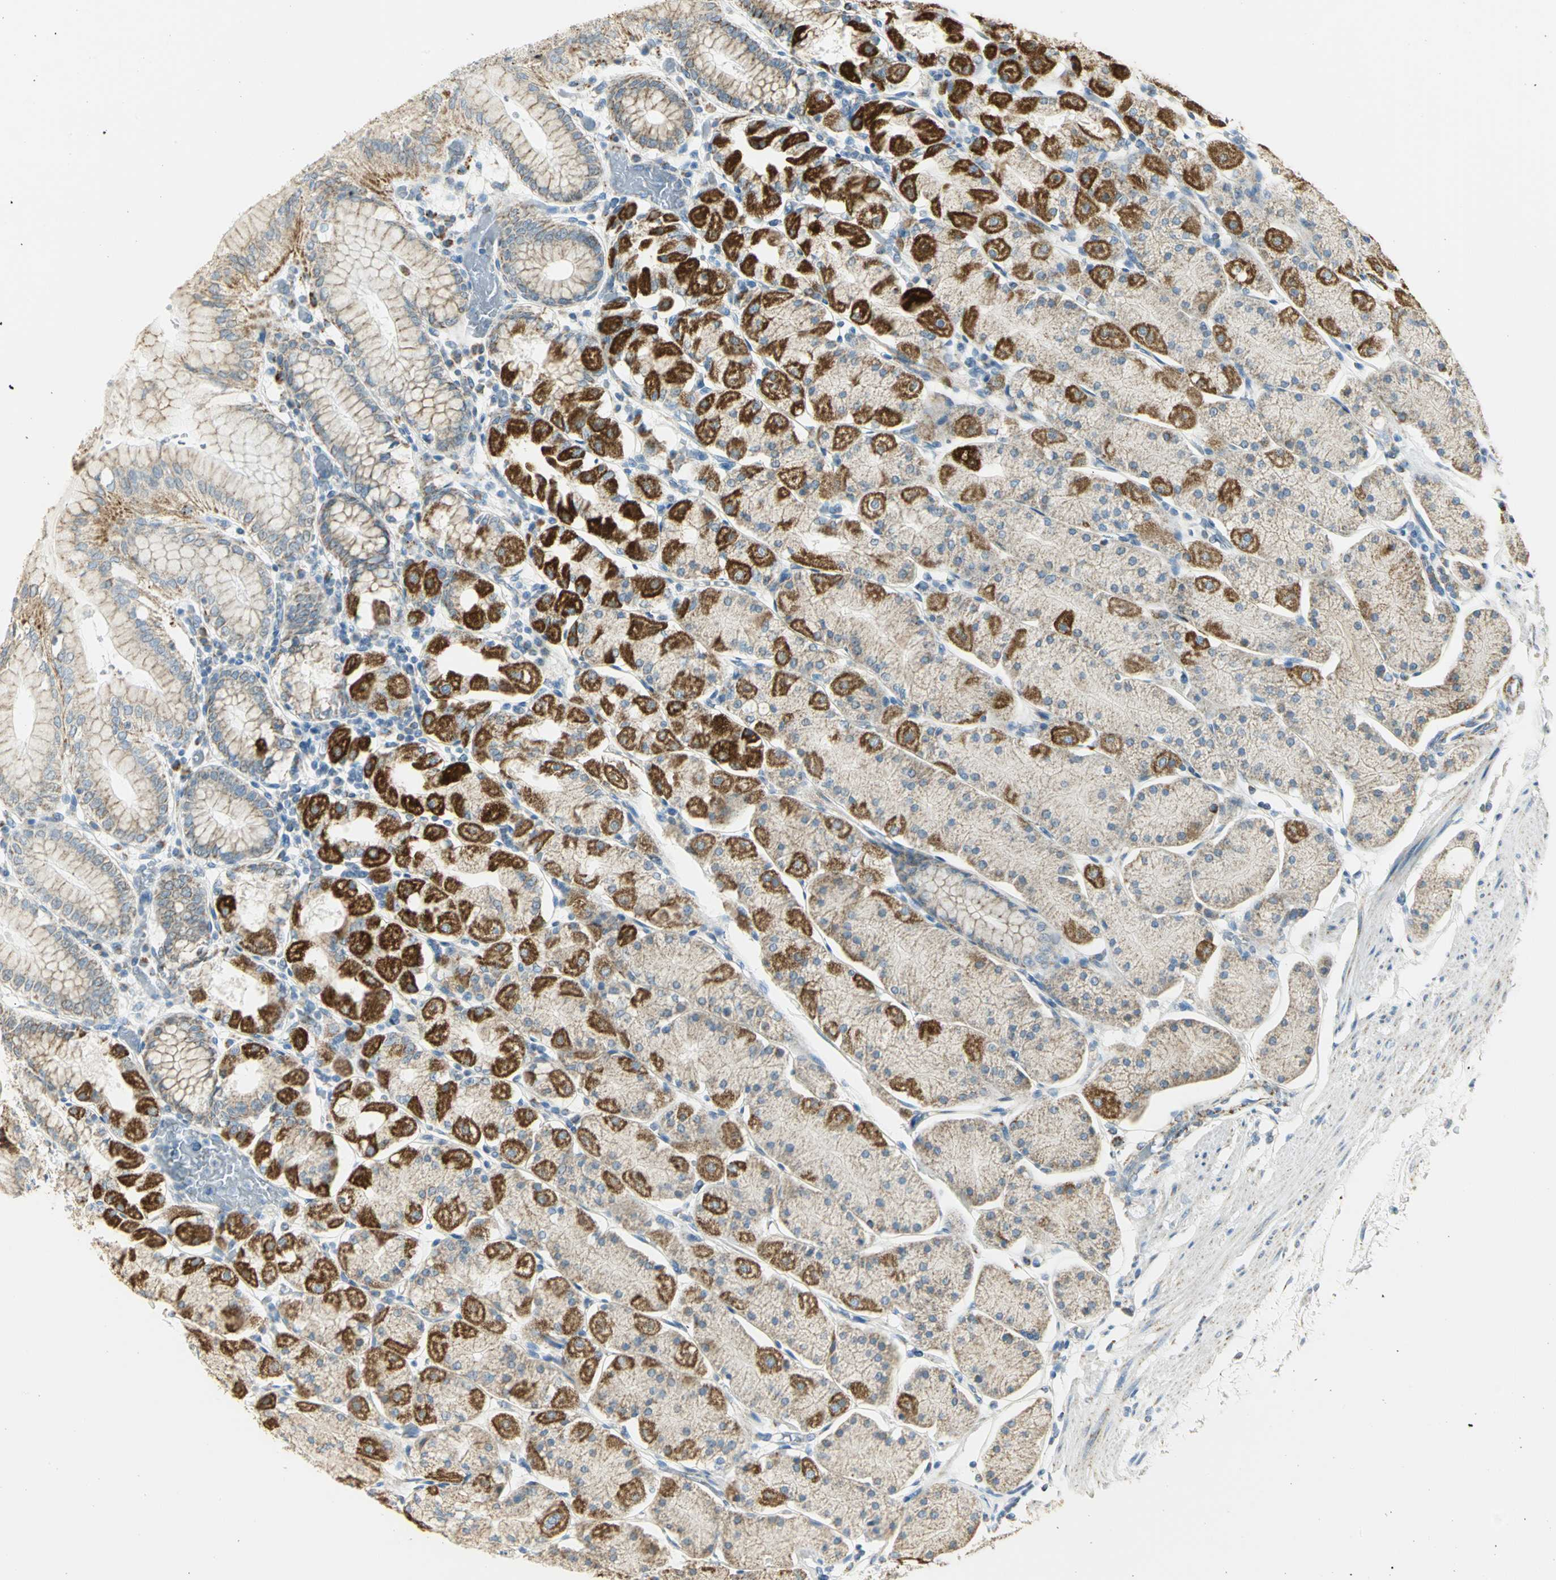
{"staining": {"intensity": "moderate", "quantity": "25%-75%", "location": "cytoplasmic/membranous"}, "tissue": "stomach", "cell_type": "Glandular cells", "image_type": "normal", "snomed": [{"axis": "morphology", "description": "Normal tissue, NOS"}, {"axis": "topography", "description": "Stomach, upper"}, {"axis": "topography", "description": "Stomach"}], "caption": "Immunohistochemistry (IHC) micrograph of normal stomach: human stomach stained using immunohistochemistry (IHC) exhibits medium levels of moderate protein expression localized specifically in the cytoplasmic/membranous of glandular cells, appearing as a cytoplasmic/membranous brown color.", "gene": "NTRK1", "patient": {"sex": "male", "age": 76}}